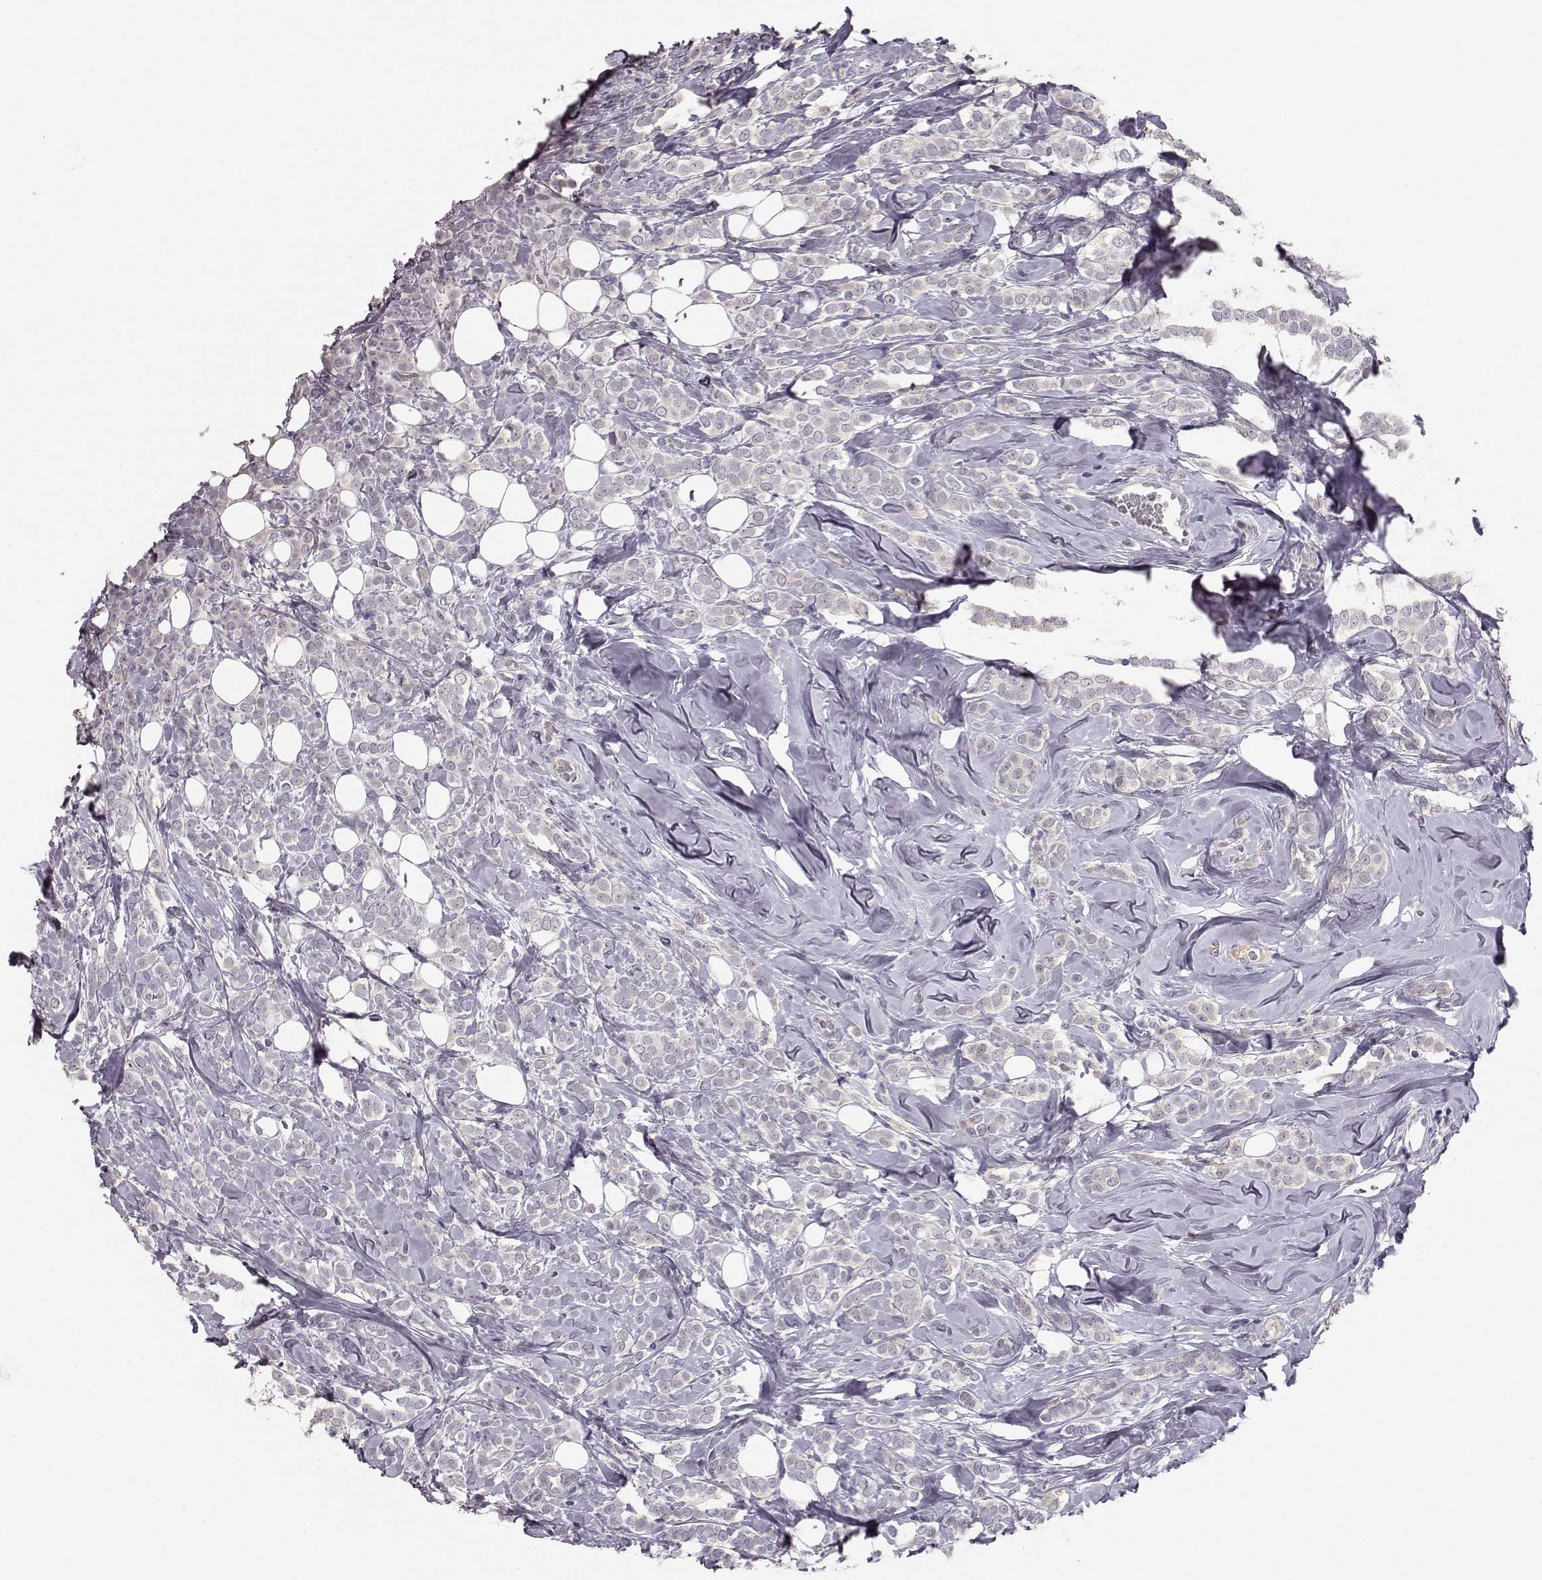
{"staining": {"intensity": "negative", "quantity": "none", "location": "none"}, "tissue": "breast cancer", "cell_type": "Tumor cells", "image_type": "cancer", "snomed": [{"axis": "morphology", "description": "Lobular carcinoma"}, {"axis": "topography", "description": "Breast"}], "caption": "A histopathology image of breast cancer (lobular carcinoma) stained for a protein demonstrates no brown staining in tumor cells.", "gene": "BFSP2", "patient": {"sex": "female", "age": 49}}